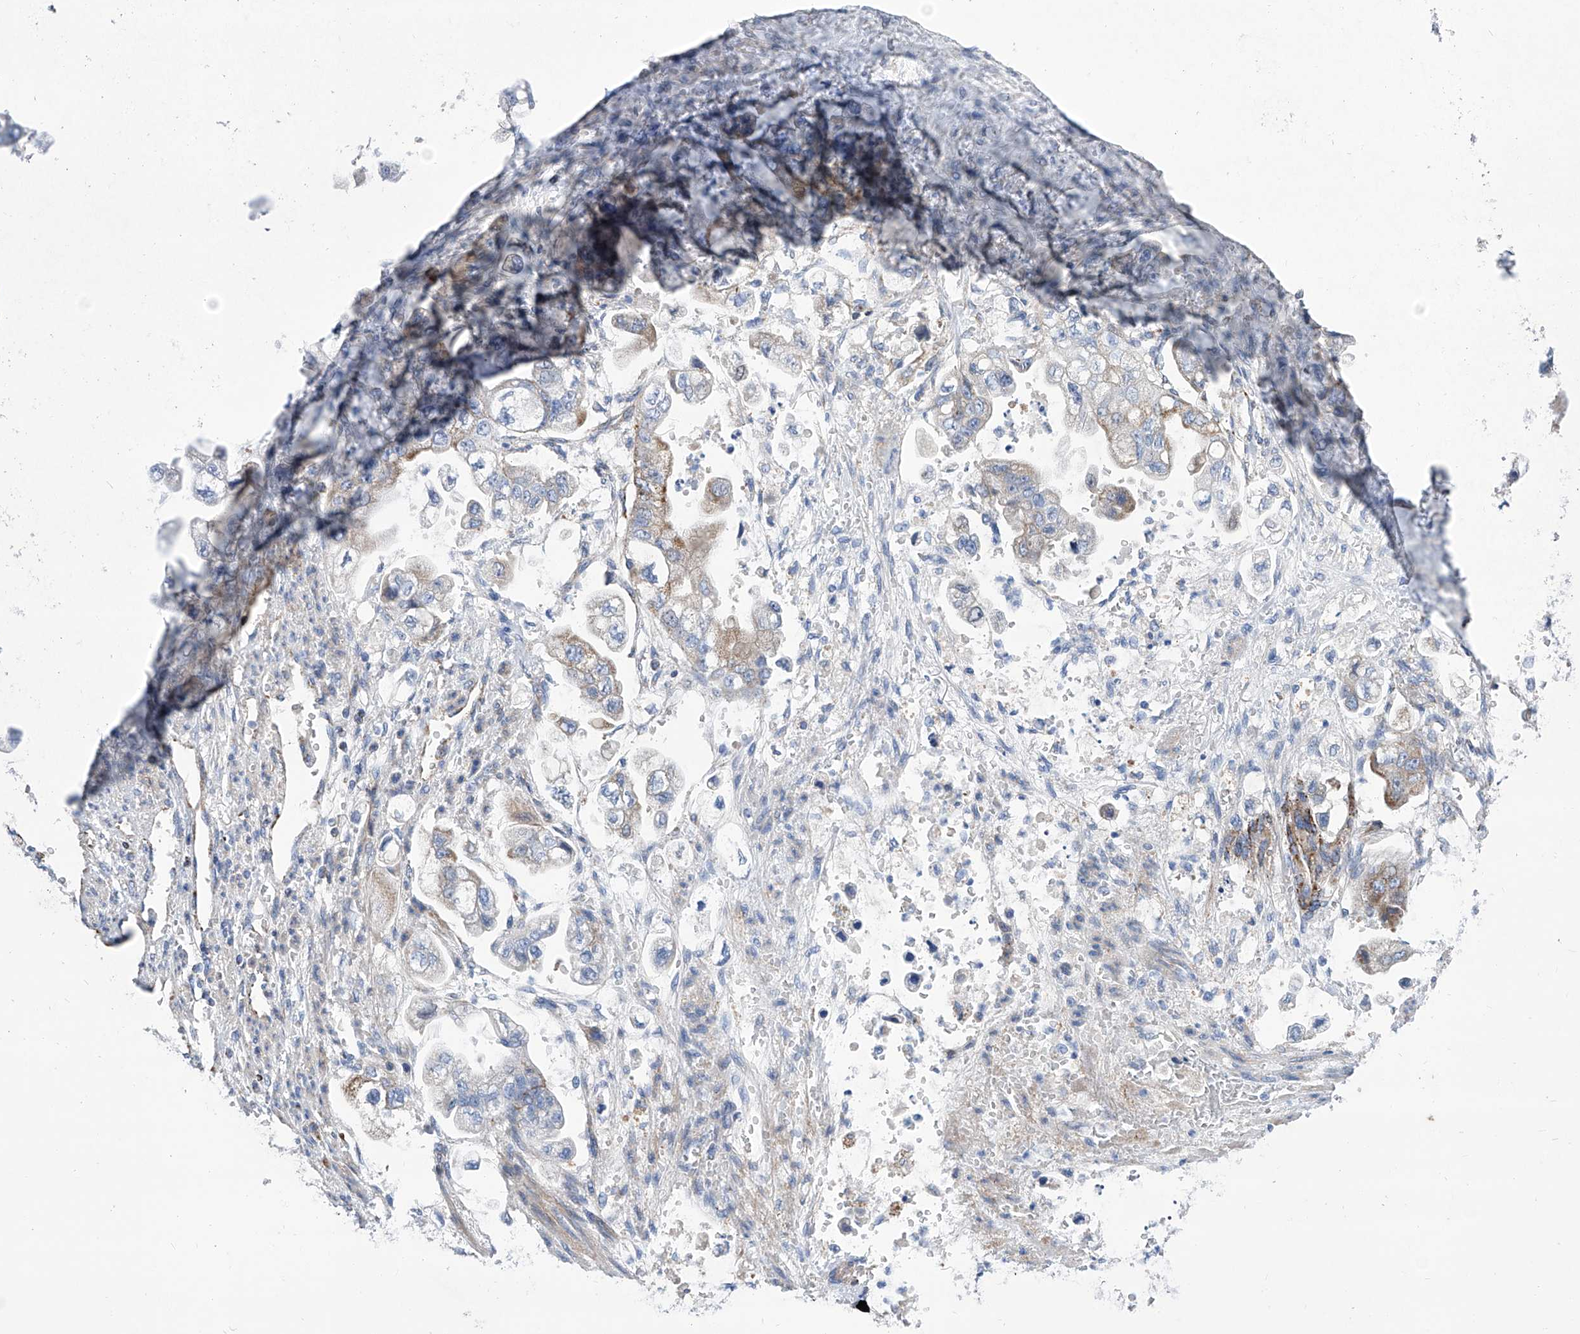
{"staining": {"intensity": "moderate", "quantity": "<25%", "location": "cytoplasmic/membranous"}, "tissue": "stomach cancer", "cell_type": "Tumor cells", "image_type": "cancer", "snomed": [{"axis": "morphology", "description": "Adenocarcinoma, NOS"}, {"axis": "topography", "description": "Stomach"}], "caption": "Tumor cells show low levels of moderate cytoplasmic/membranous expression in about <25% of cells in adenocarcinoma (stomach). (DAB IHC with brightfield microscopy, high magnification).", "gene": "SRBD1", "patient": {"sex": "male", "age": 62}}